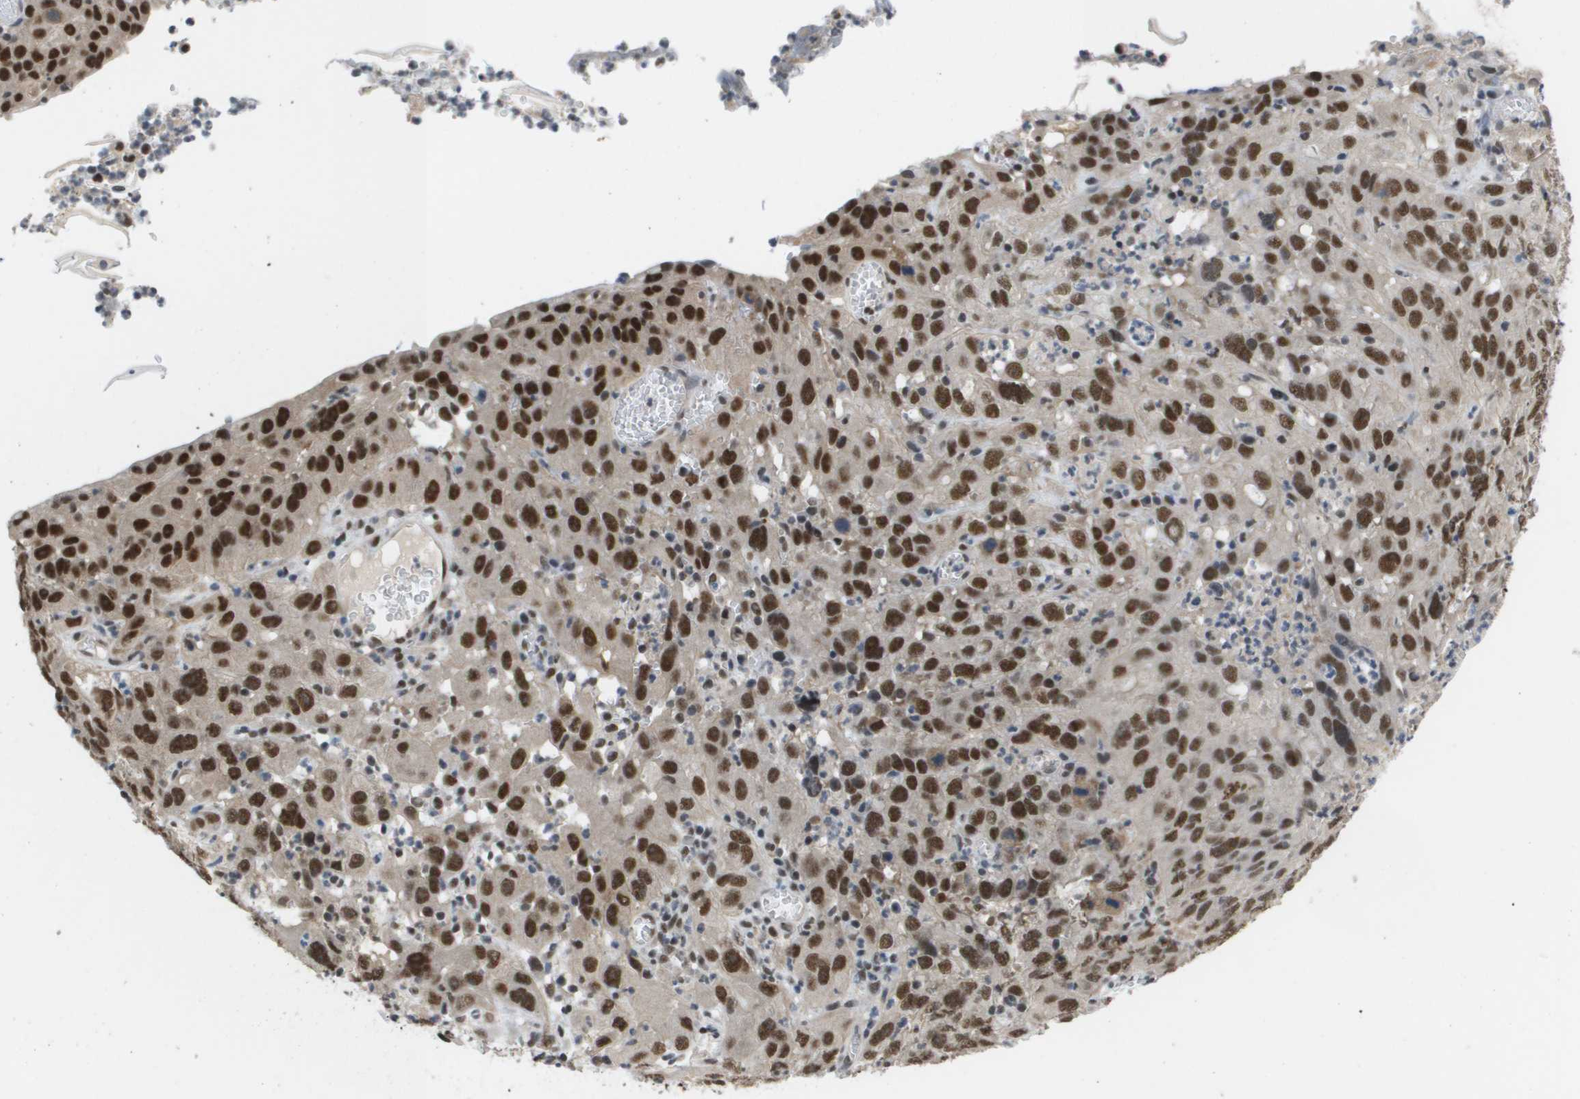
{"staining": {"intensity": "strong", "quantity": ">75%", "location": "nuclear"}, "tissue": "cervical cancer", "cell_type": "Tumor cells", "image_type": "cancer", "snomed": [{"axis": "morphology", "description": "Squamous cell carcinoma, NOS"}, {"axis": "topography", "description": "Cervix"}], "caption": "DAB immunohistochemical staining of cervical cancer displays strong nuclear protein staining in approximately >75% of tumor cells. (brown staining indicates protein expression, while blue staining denotes nuclei).", "gene": "ISY1", "patient": {"sex": "female", "age": 32}}